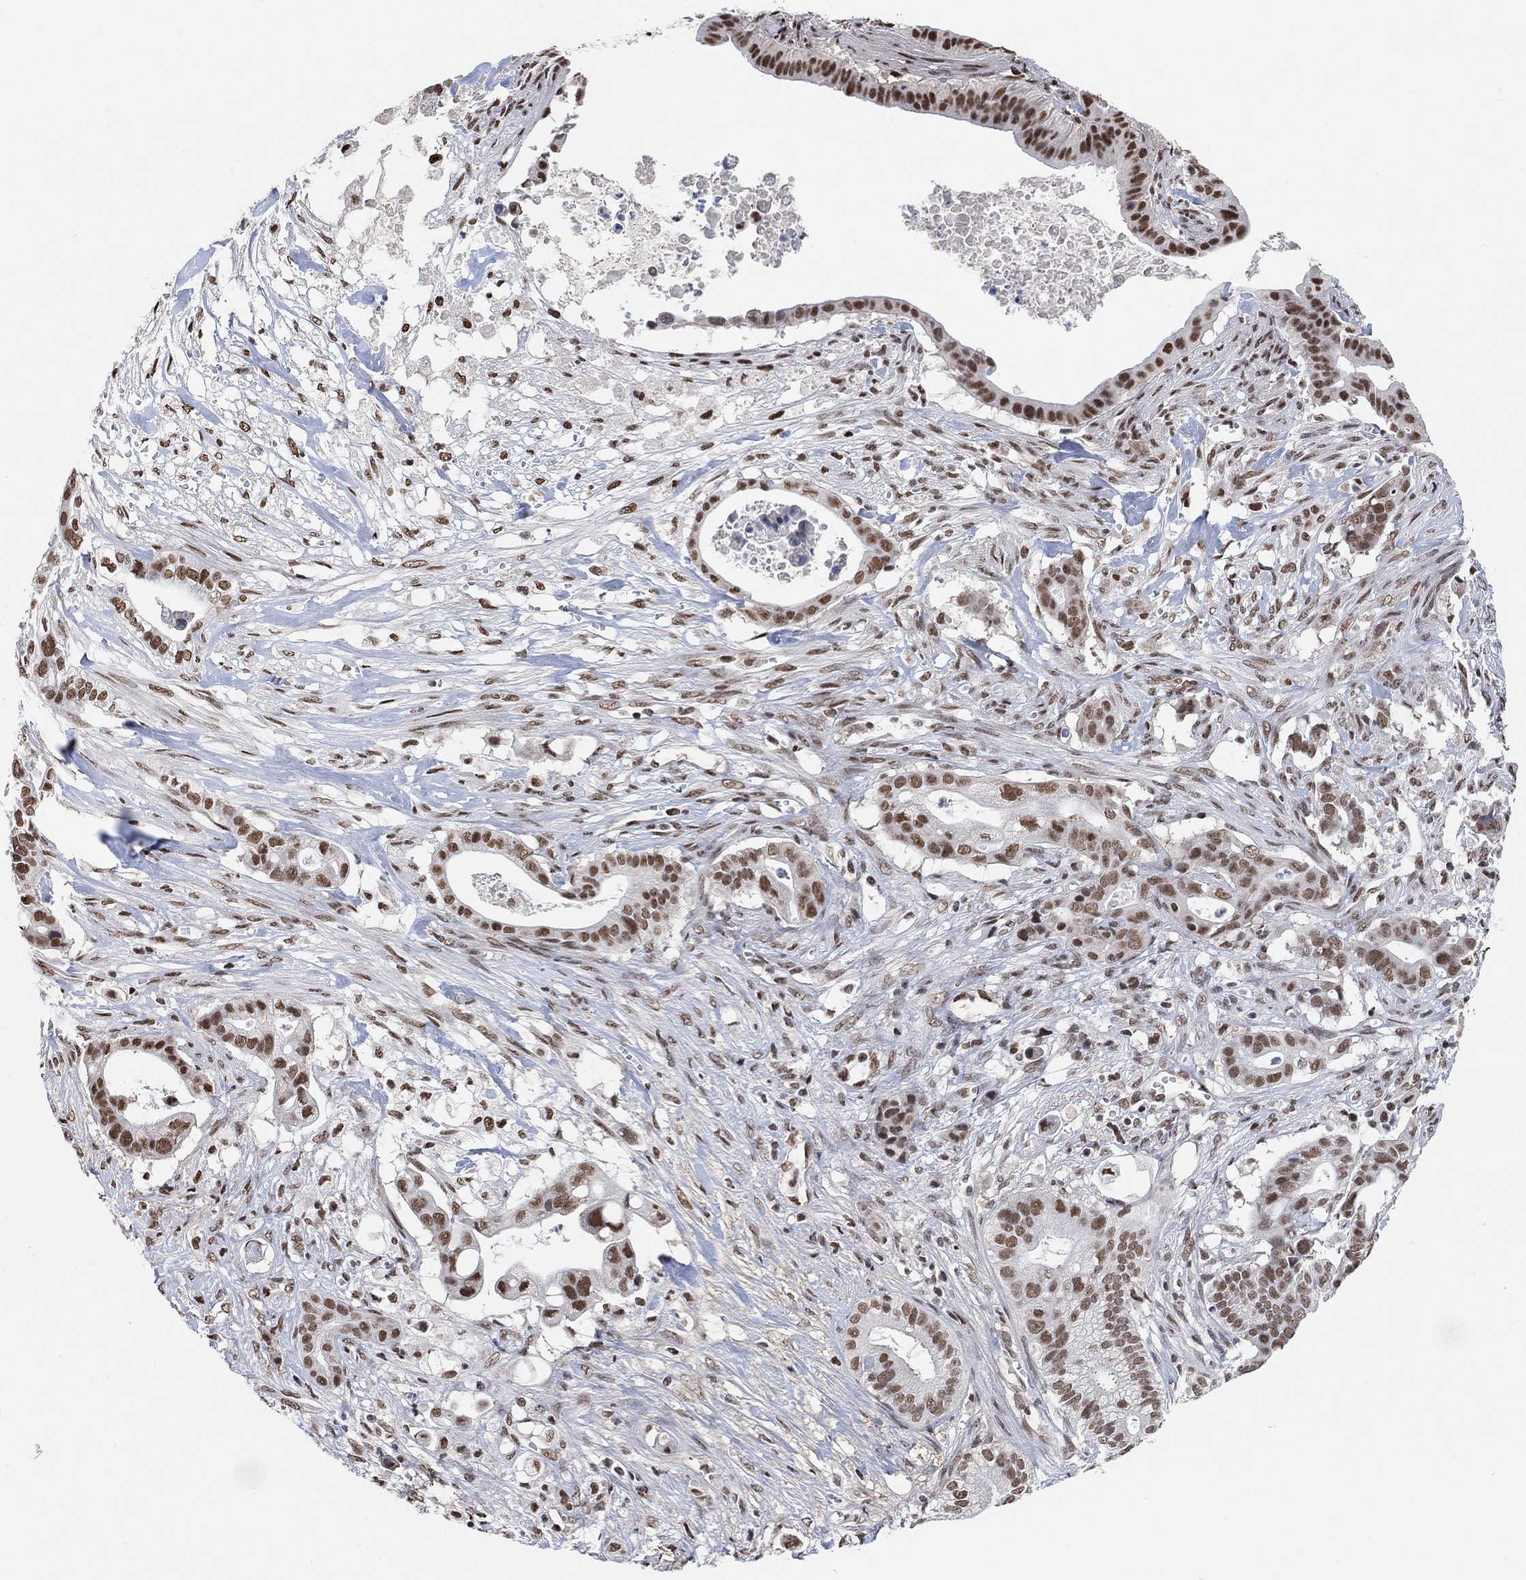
{"staining": {"intensity": "strong", "quantity": ">75%", "location": "nuclear"}, "tissue": "pancreatic cancer", "cell_type": "Tumor cells", "image_type": "cancer", "snomed": [{"axis": "morphology", "description": "Adenocarcinoma, NOS"}, {"axis": "topography", "description": "Pancreas"}], "caption": "Pancreatic cancer tissue shows strong nuclear staining in about >75% of tumor cells, visualized by immunohistochemistry. (DAB (3,3'-diaminobenzidine) = brown stain, brightfield microscopy at high magnification).", "gene": "USP39", "patient": {"sex": "male", "age": 61}}